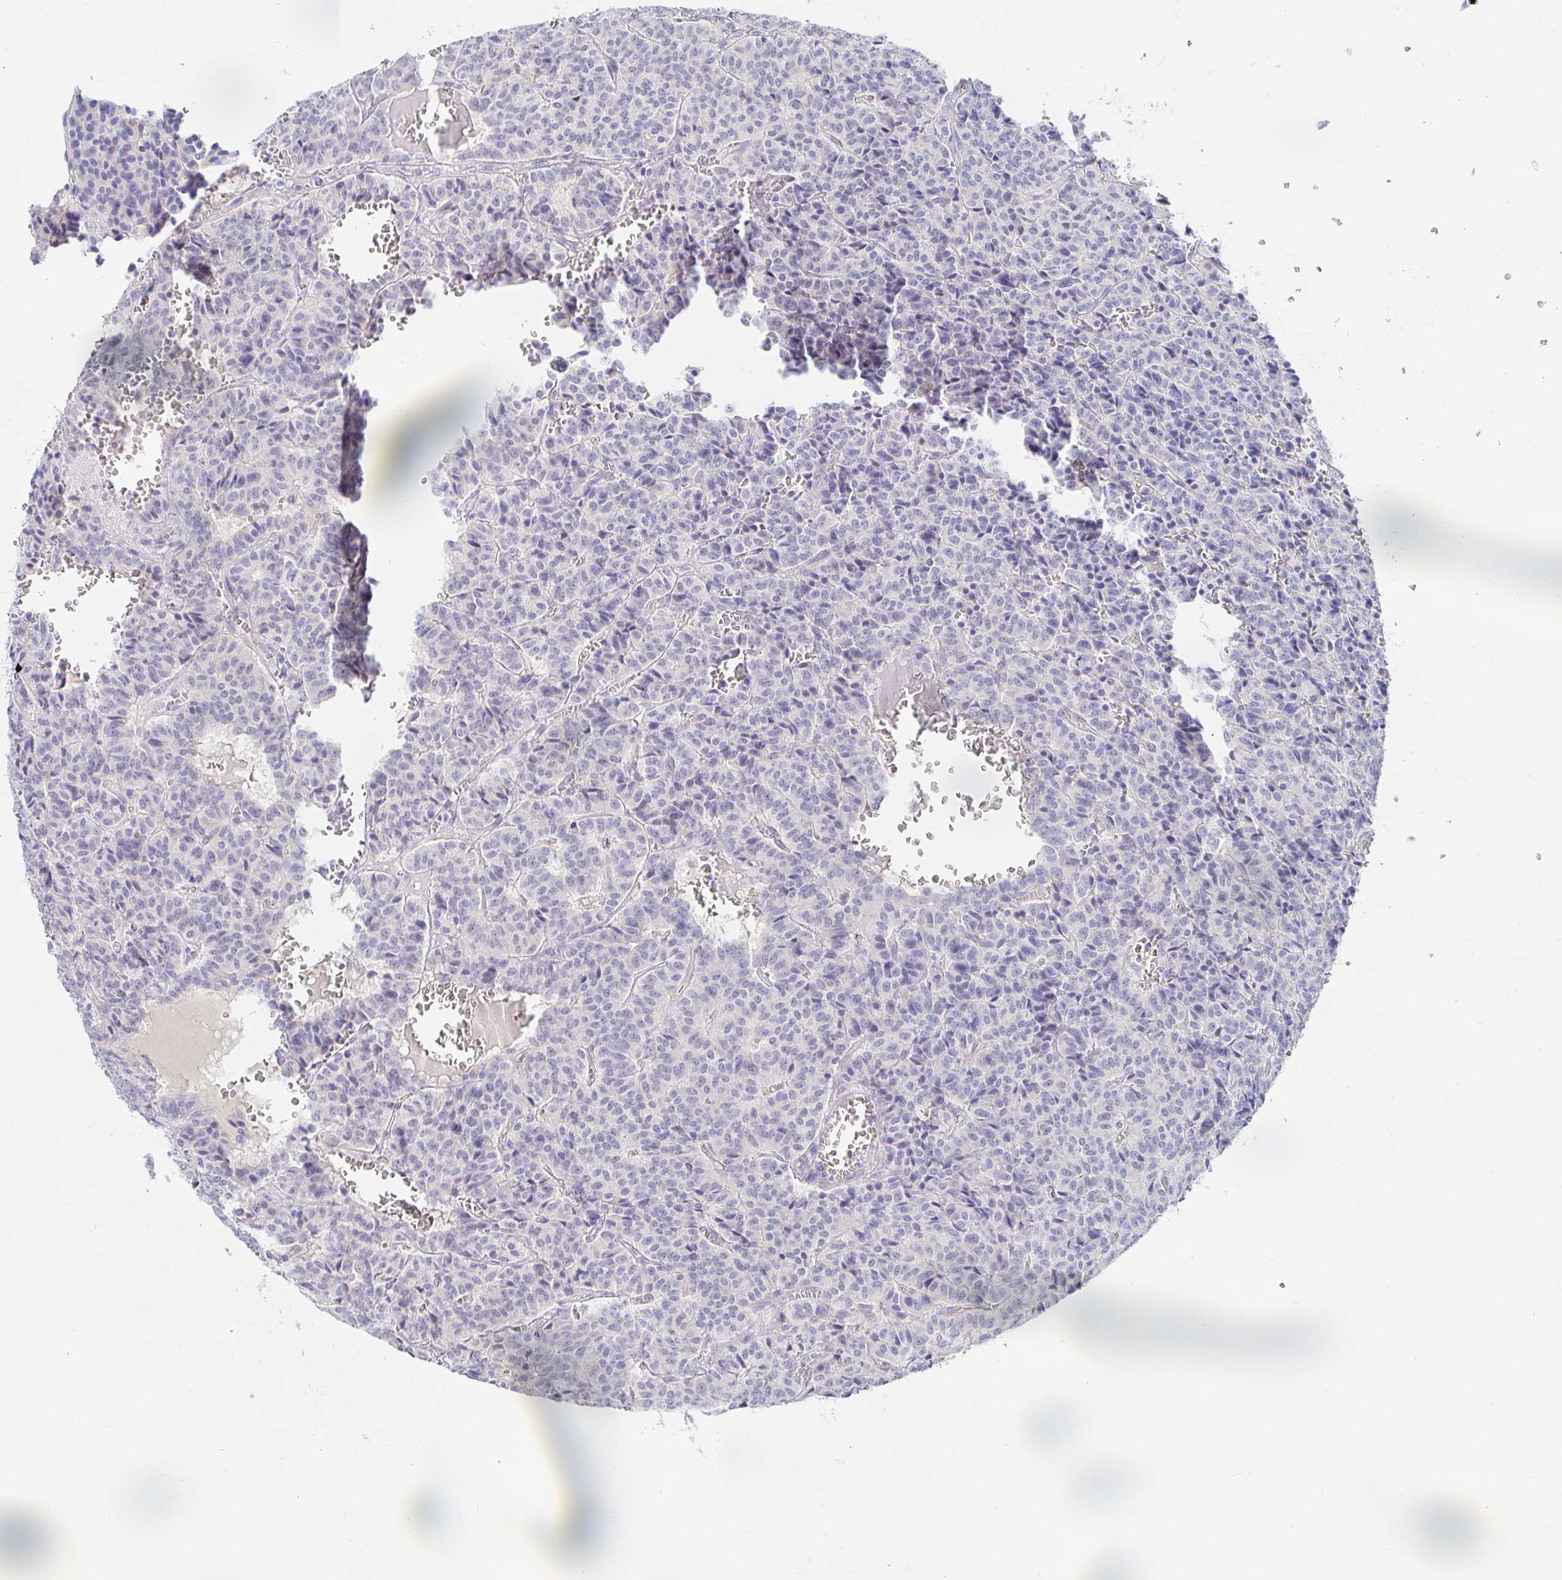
{"staining": {"intensity": "negative", "quantity": "none", "location": "none"}, "tissue": "carcinoid", "cell_type": "Tumor cells", "image_type": "cancer", "snomed": [{"axis": "morphology", "description": "Carcinoid, malignant, NOS"}, {"axis": "topography", "description": "Lung"}], "caption": "This micrograph is of carcinoid (malignant) stained with immunohistochemistry (IHC) to label a protein in brown with the nuclei are counter-stained blue. There is no staining in tumor cells.", "gene": "PDE6B", "patient": {"sex": "male", "age": 70}}